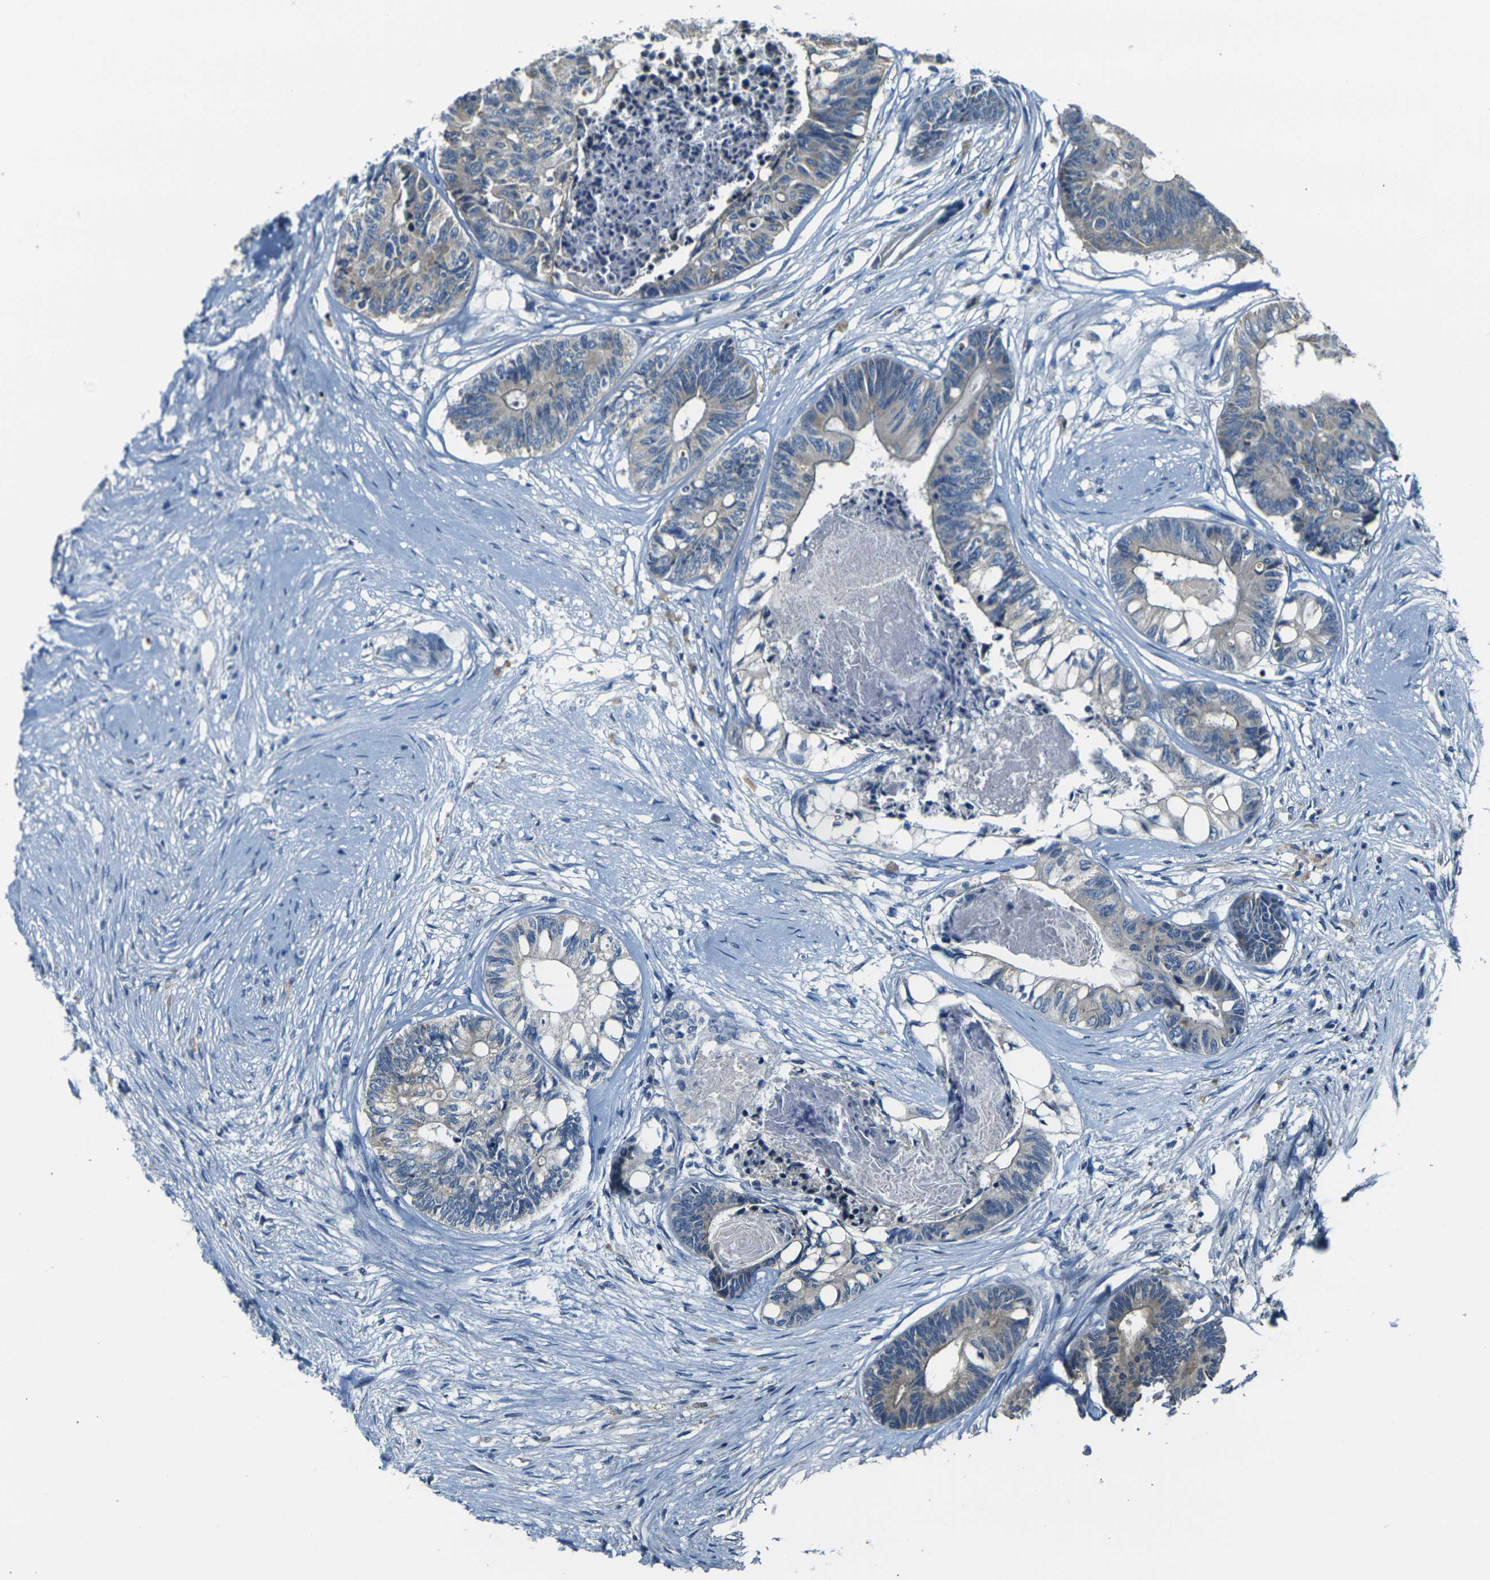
{"staining": {"intensity": "weak", "quantity": ">75%", "location": "cytoplasmic/membranous"}, "tissue": "colorectal cancer", "cell_type": "Tumor cells", "image_type": "cancer", "snomed": [{"axis": "morphology", "description": "Adenocarcinoma, NOS"}, {"axis": "topography", "description": "Rectum"}], "caption": "This image shows immunohistochemistry staining of human colorectal adenocarcinoma, with low weak cytoplasmic/membranous expression in about >75% of tumor cells.", "gene": "SHISAL2B", "patient": {"sex": "male", "age": 63}}